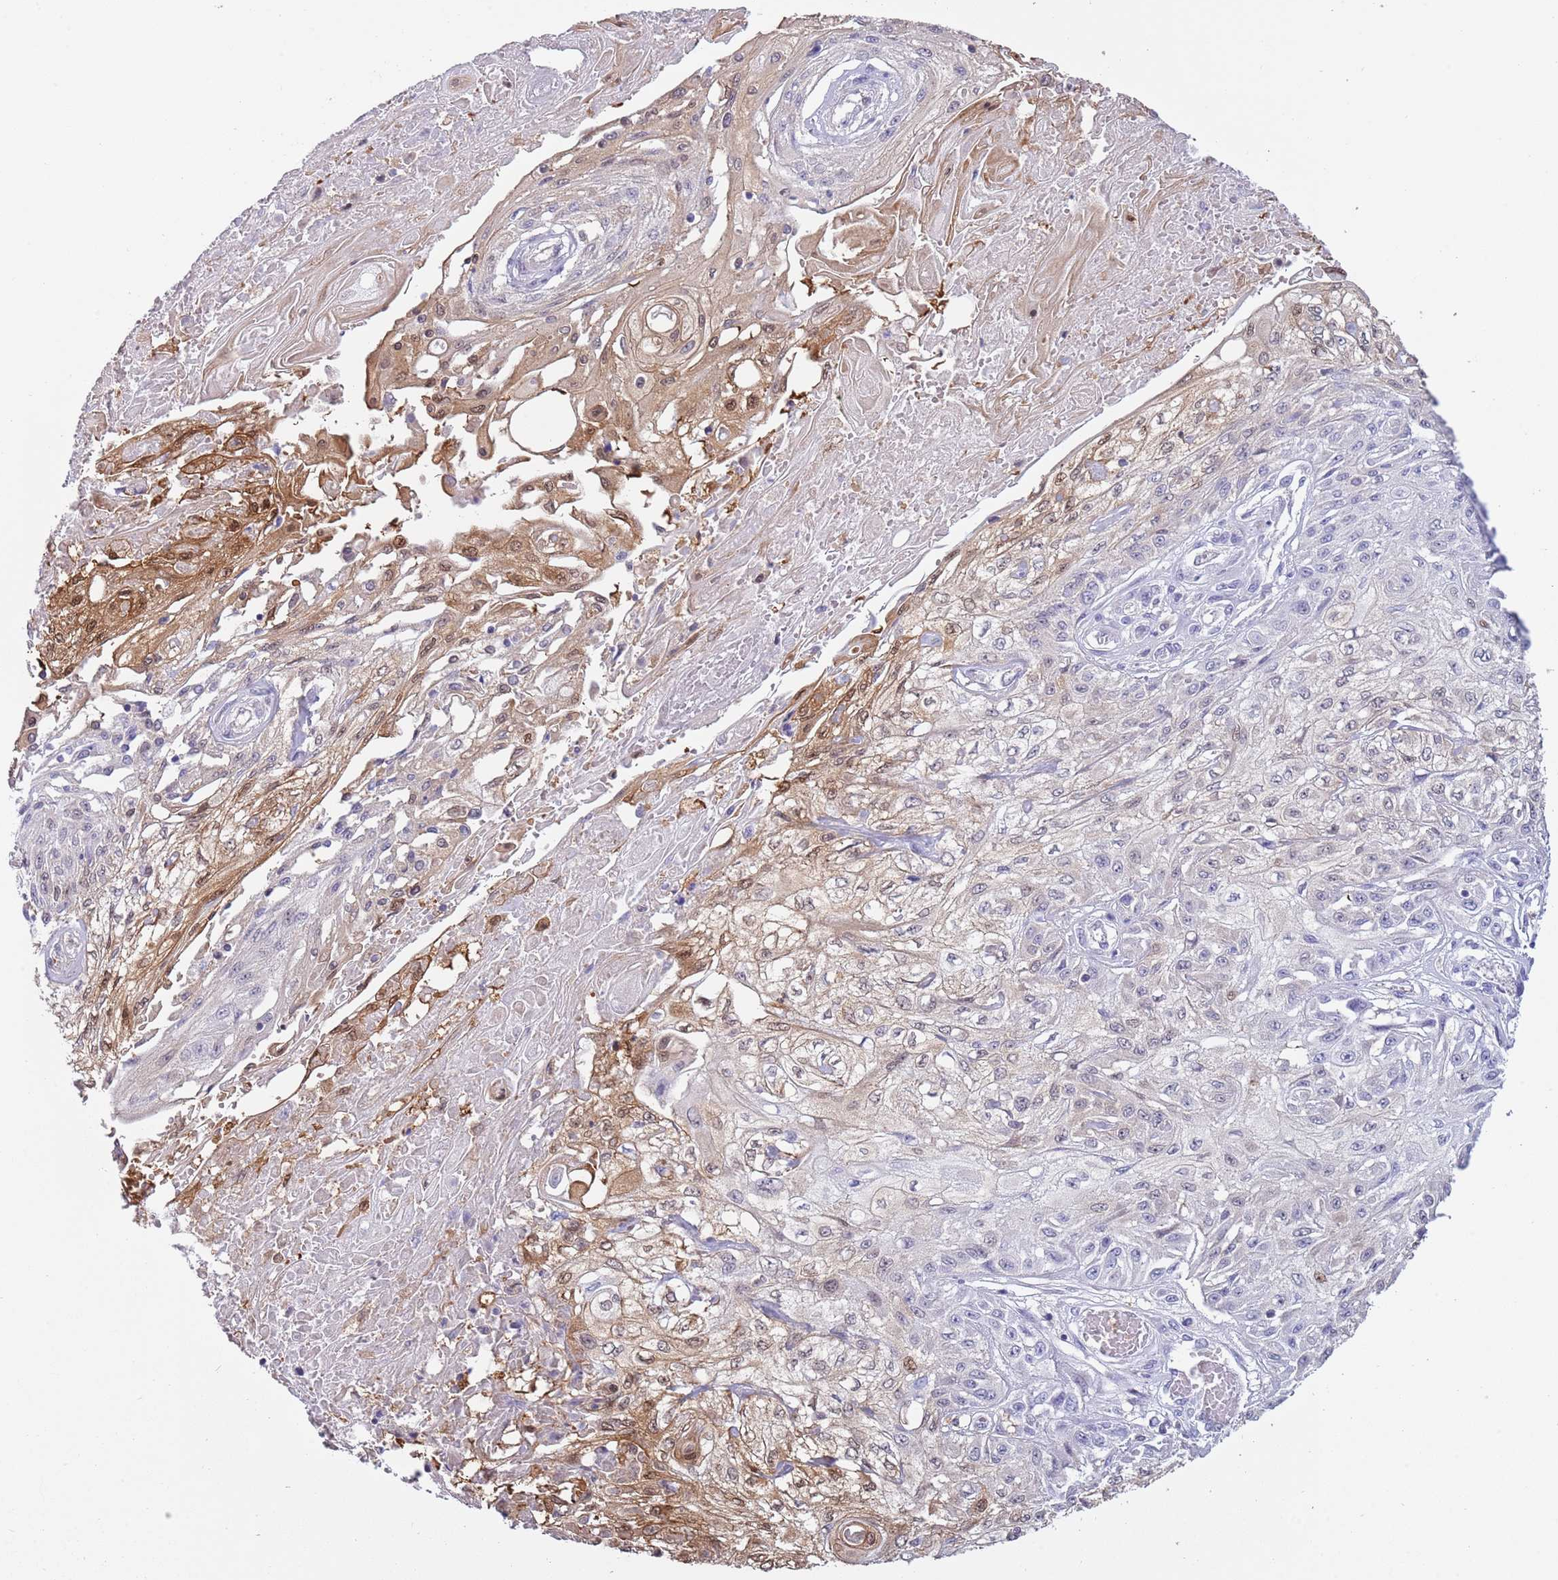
{"staining": {"intensity": "weak", "quantity": "<25%", "location": "cytoplasmic/membranous,nuclear"}, "tissue": "skin cancer", "cell_type": "Tumor cells", "image_type": "cancer", "snomed": [{"axis": "morphology", "description": "Squamous cell carcinoma, NOS"}, {"axis": "morphology", "description": "Squamous cell carcinoma, metastatic, NOS"}, {"axis": "topography", "description": "Skin"}, {"axis": "topography", "description": "Lymph node"}], "caption": "Human squamous cell carcinoma (skin) stained for a protein using immunohistochemistry (IHC) displays no expression in tumor cells.", "gene": "NBPF6", "patient": {"sex": "male", "age": 75}}